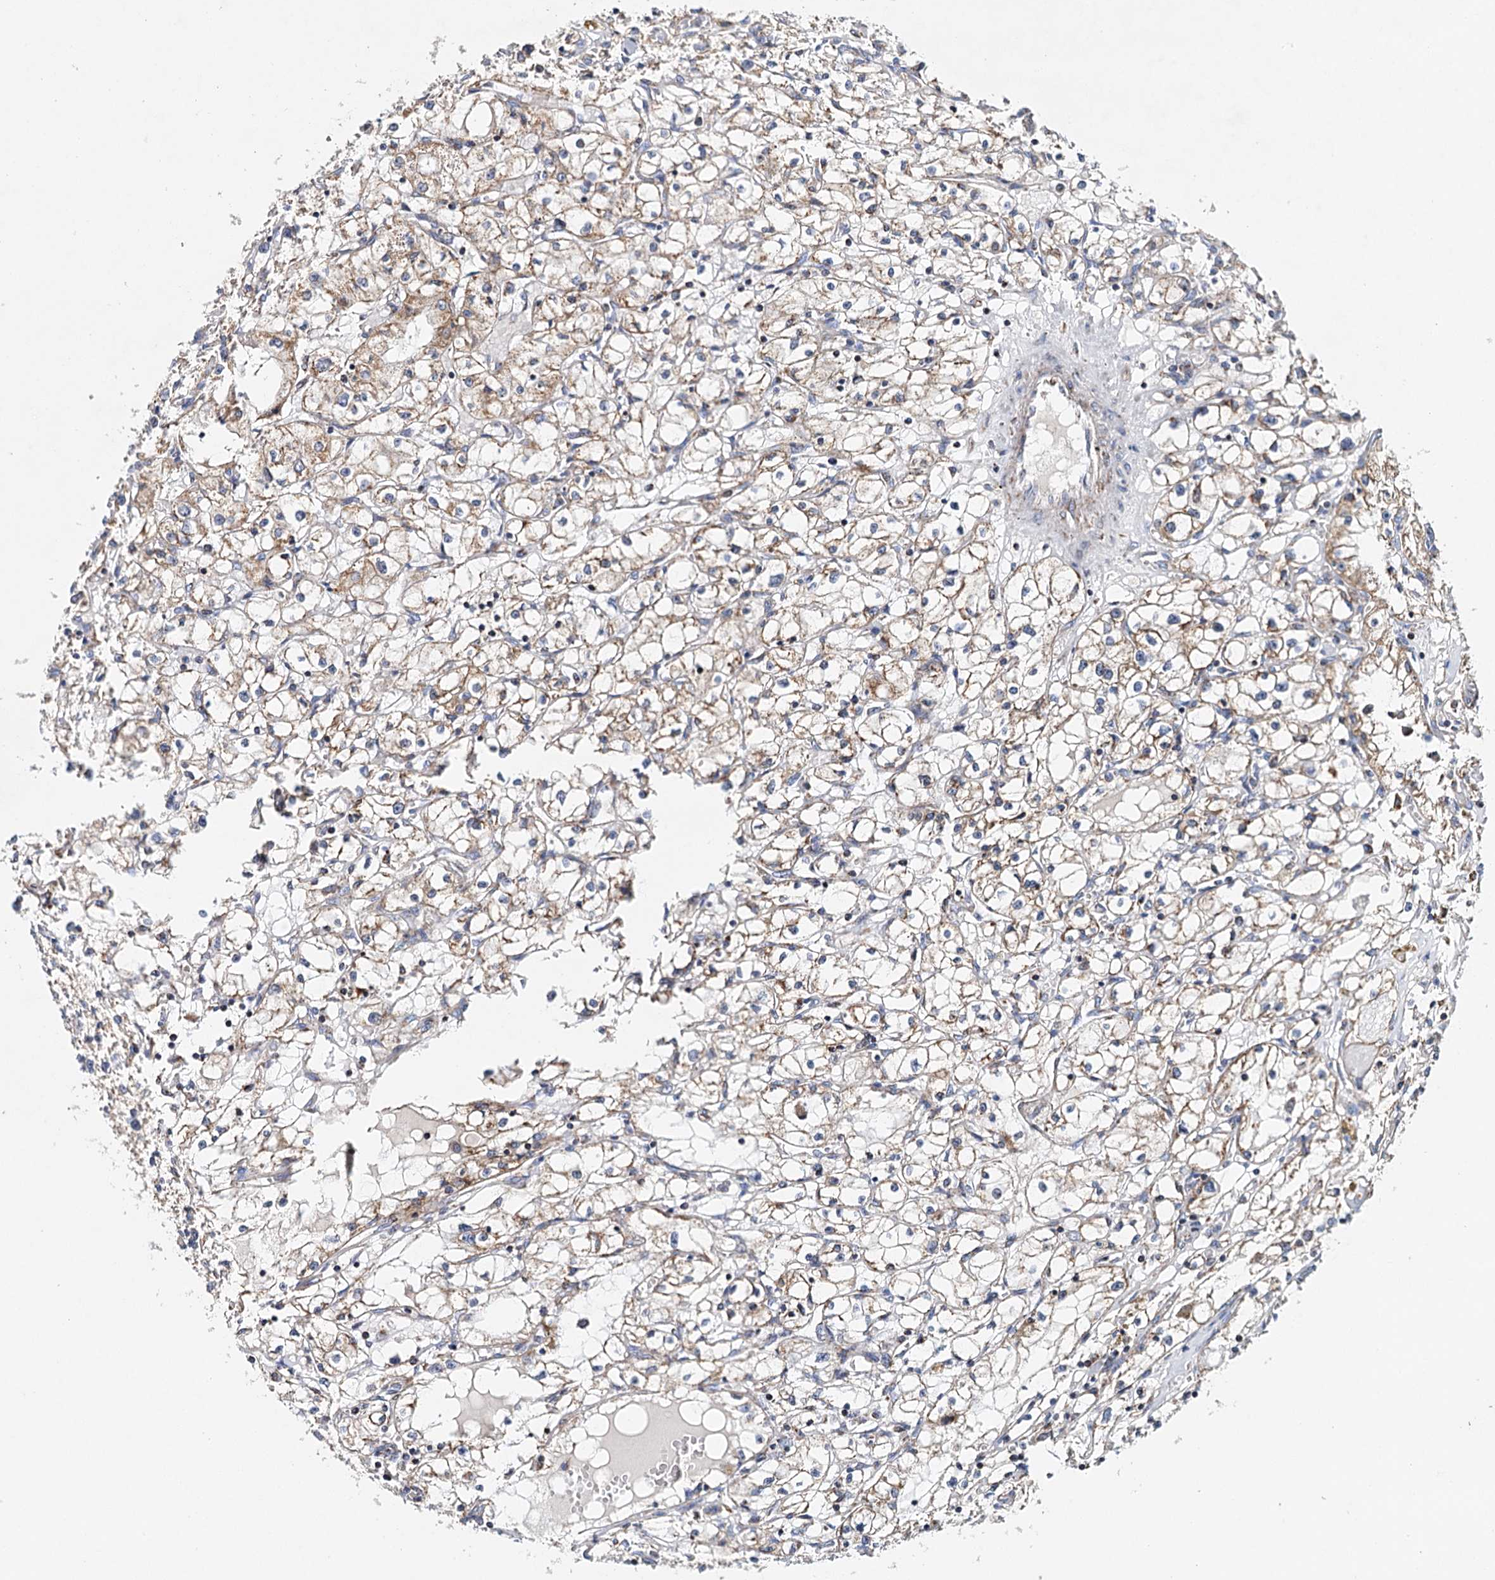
{"staining": {"intensity": "weak", "quantity": "25%-75%", "location": "cytoplasmic/membranous"}, "tissue": "renal cancer", "cell_type": "Tumor cells", "image_type": "cancer", "snomed": [{"axis": "morphology", "description": "Adenocarcinoma, NOS"}, {"axis": "topography", "description": "Kidney"}], "caption": "Brown immunohistochemical staining in human renal adenocarcinoma demonstrates weak cytoplasmic/membranous staining in approximately 25%-75% of tumor cells.", "gene": "CFAP46", "patient": {"sex": "male", "age": 56}}